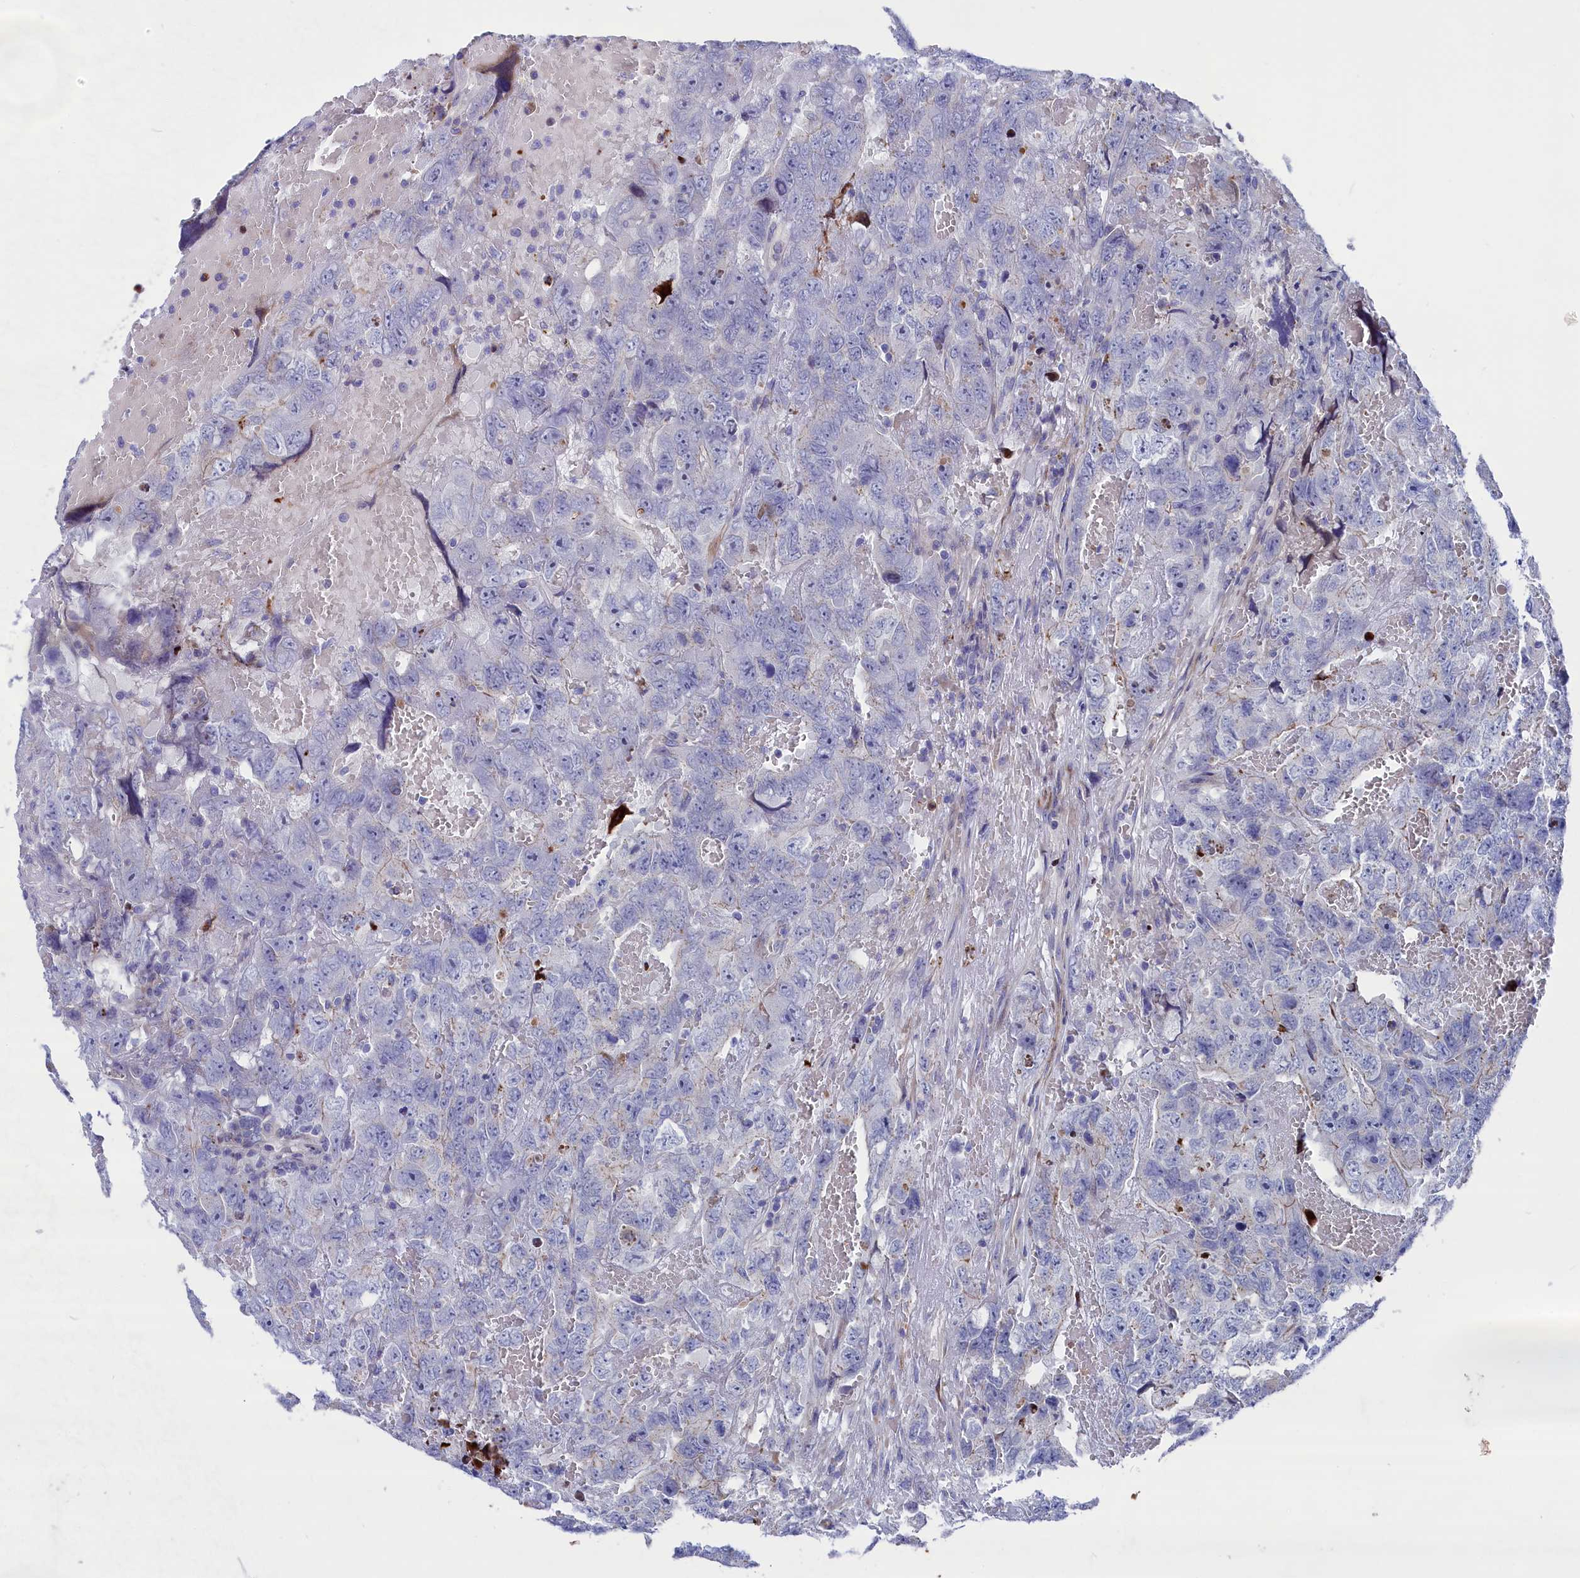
{"staining": {"intensity": "negative", "quantity": "none", "location": "none"}, "tissue": "testis cancer", "cell_type": "Tumor cells", "image_type": "cancer", "snomed": [{"axis": "morphology", "description": "Carcinoma, Embryonal, NOS"}, {"axis": "topography", "description": "Testis"}], "caption": "Immunohistochemistry (IHC) micrograph of neoplastic tissue: human testis cancer (embryonal carcinoma) stained with DAB (3,3'-diaminobenzidine) exhibits no significant protein positivity in tumor cells.", "gene": "NUDT7", "patient": {"sex": "male", "age": 45}}